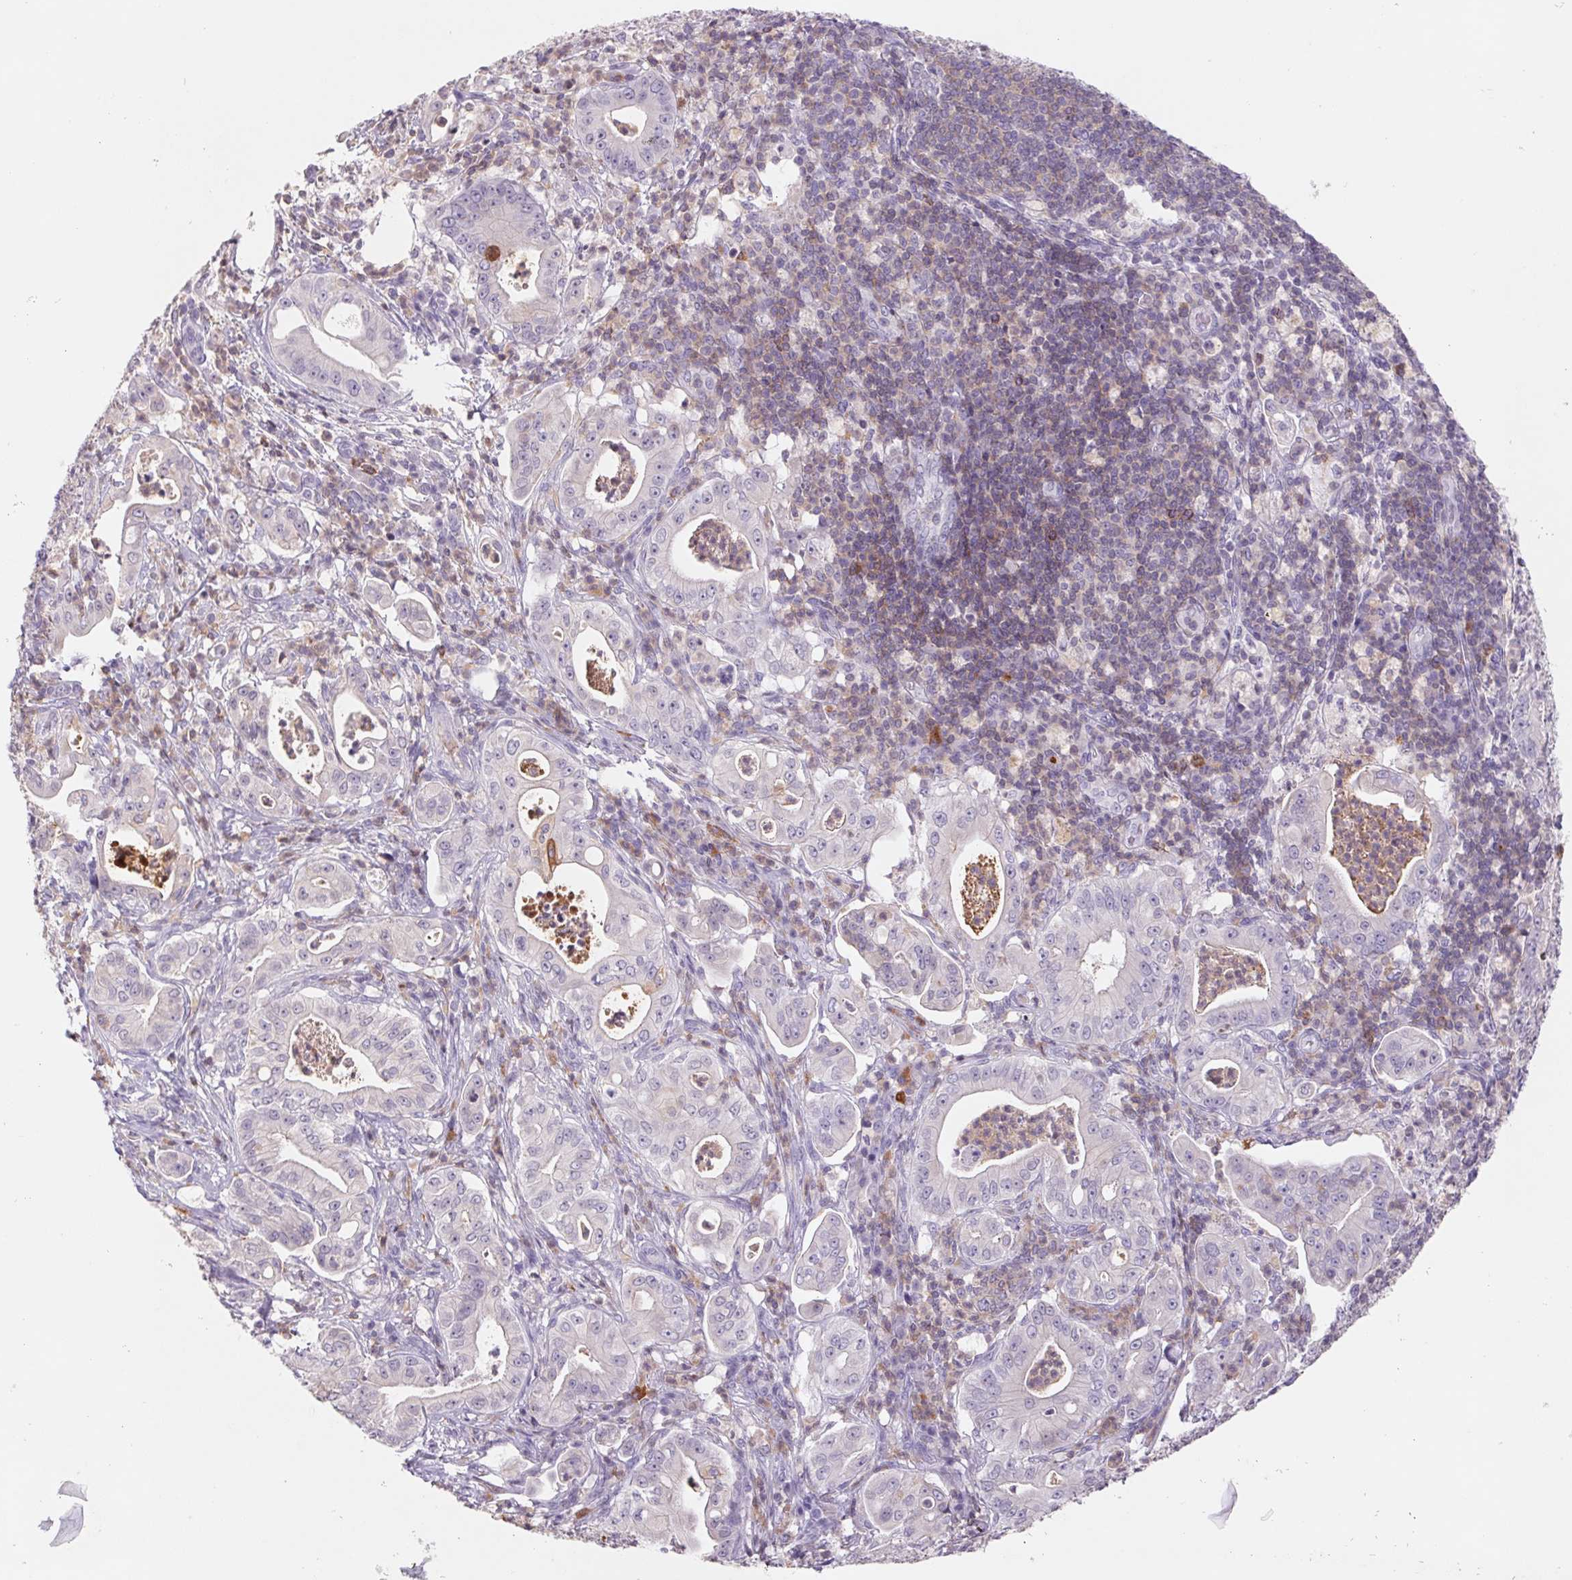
{"staining": {"intensity": "negative", "quantity": "none", "location": "none"}, "tissue": "pancreatic cancer", "cell_type": "Tumor cells", "image_type": "cancer", "snomed": [{"axis": "morphology", "description": "Adenocarcinoma, NOS"}, {"axis": "topography", "description": "Pancreas"}], "caption": "There is no significant staining in tumor cells of pancreatic adenocarcinoma.", "gene": "KIF26A", "patient": {"sex": "male", "age": 71}}